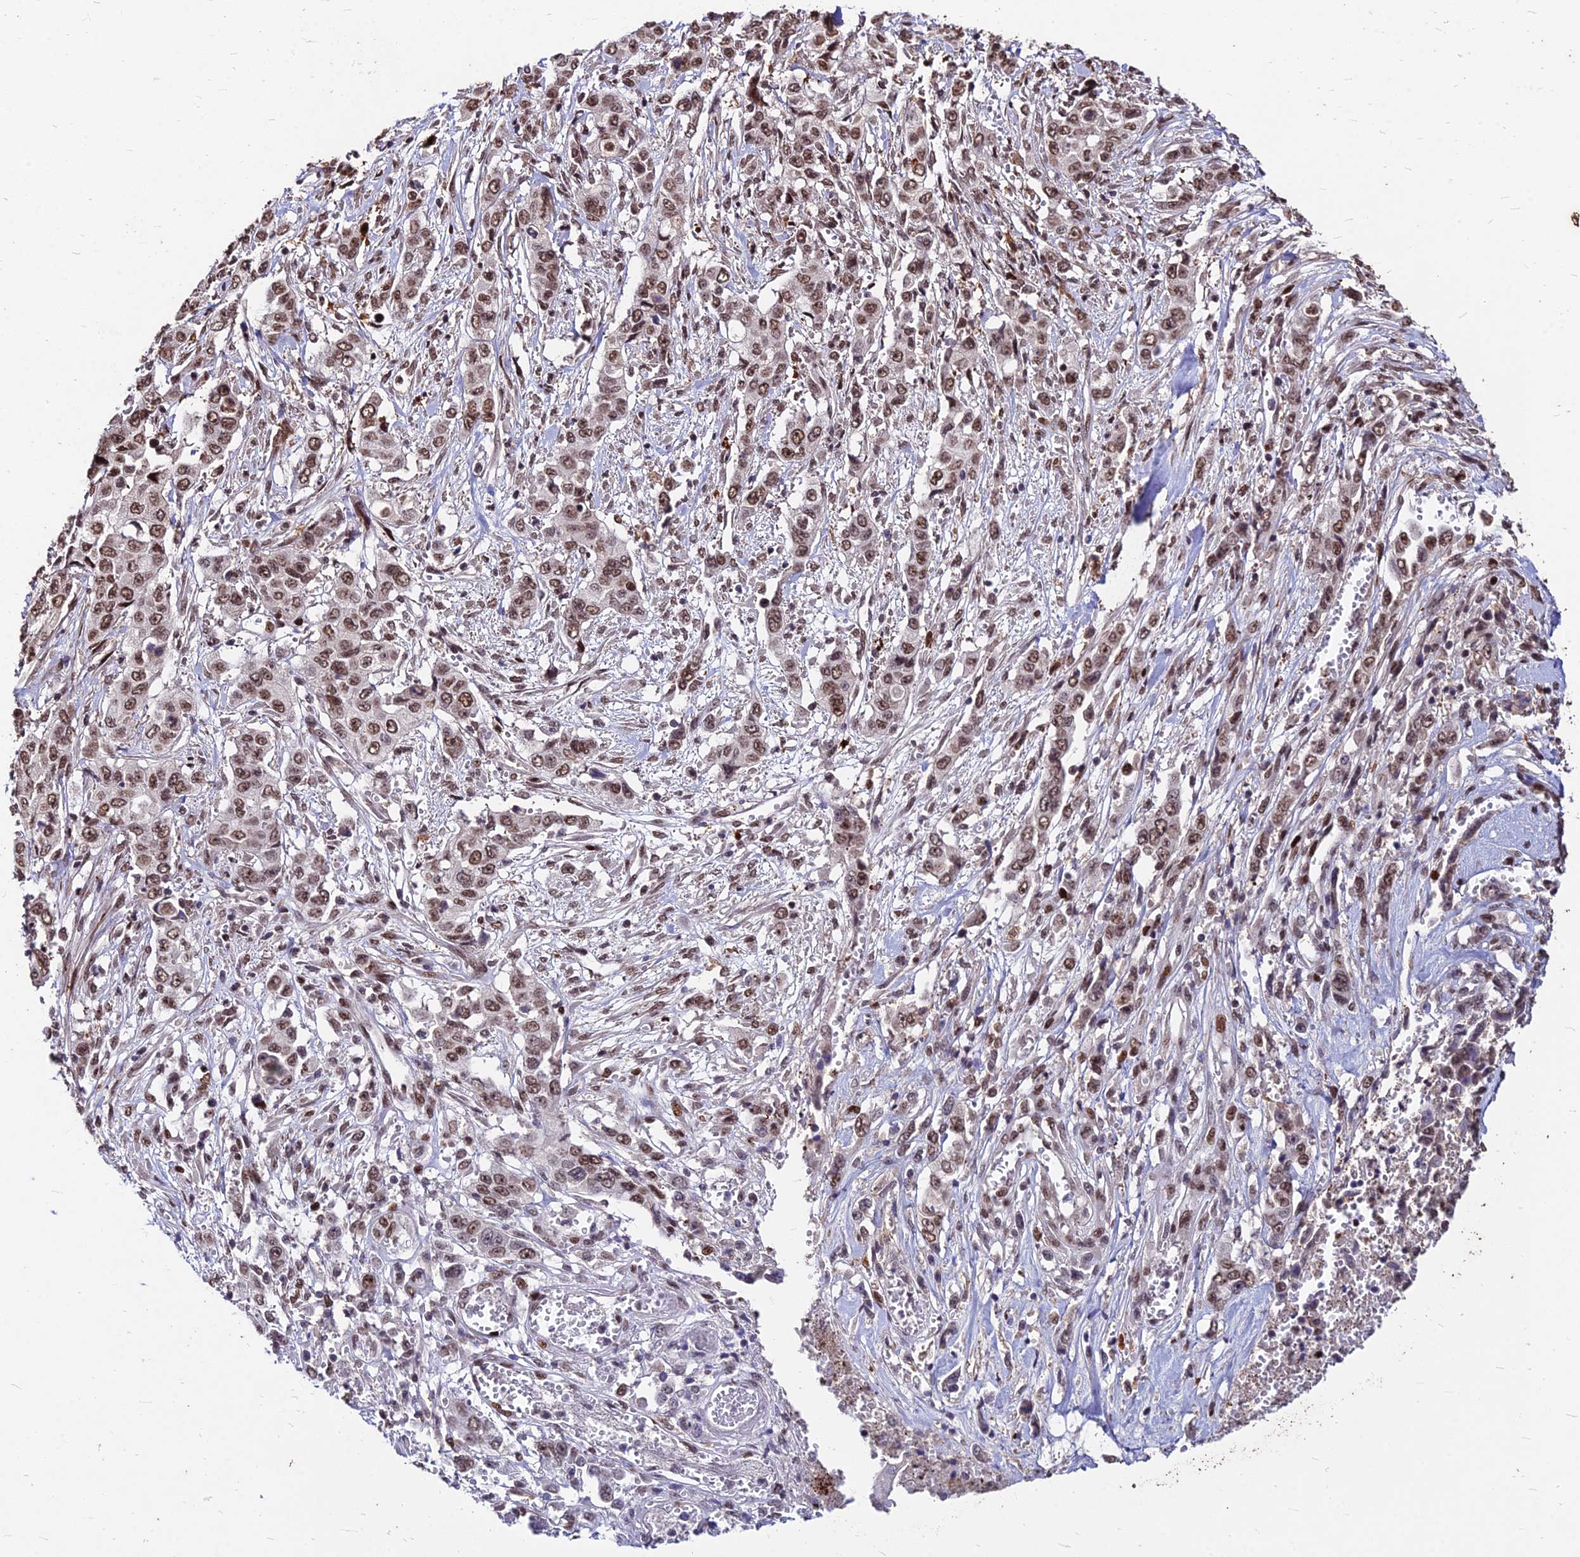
{"staining": {"intensity": "moderate", "quantity": ">75%", "location": "nuclear"}, "tissue": "stomach cancer", "cell_type": "Tumor cells", "image_type": "cancer", "snomed": [{"axis": "morphology", "description": "Normal tissue, NOS"}, {"axis": "morphology", "description": "Adenocarcinoma, NOS"}, {"axis": "topography", "description": "Stomach"}], "caption": "This is a photomicrograph of IHC staining of stomach cancer (adenocarcinoma), which shows moderate positivity in the nuclear of tumor cells.", "gene": "ZBED4", "patient": {"sex": "female", "age": 64}}